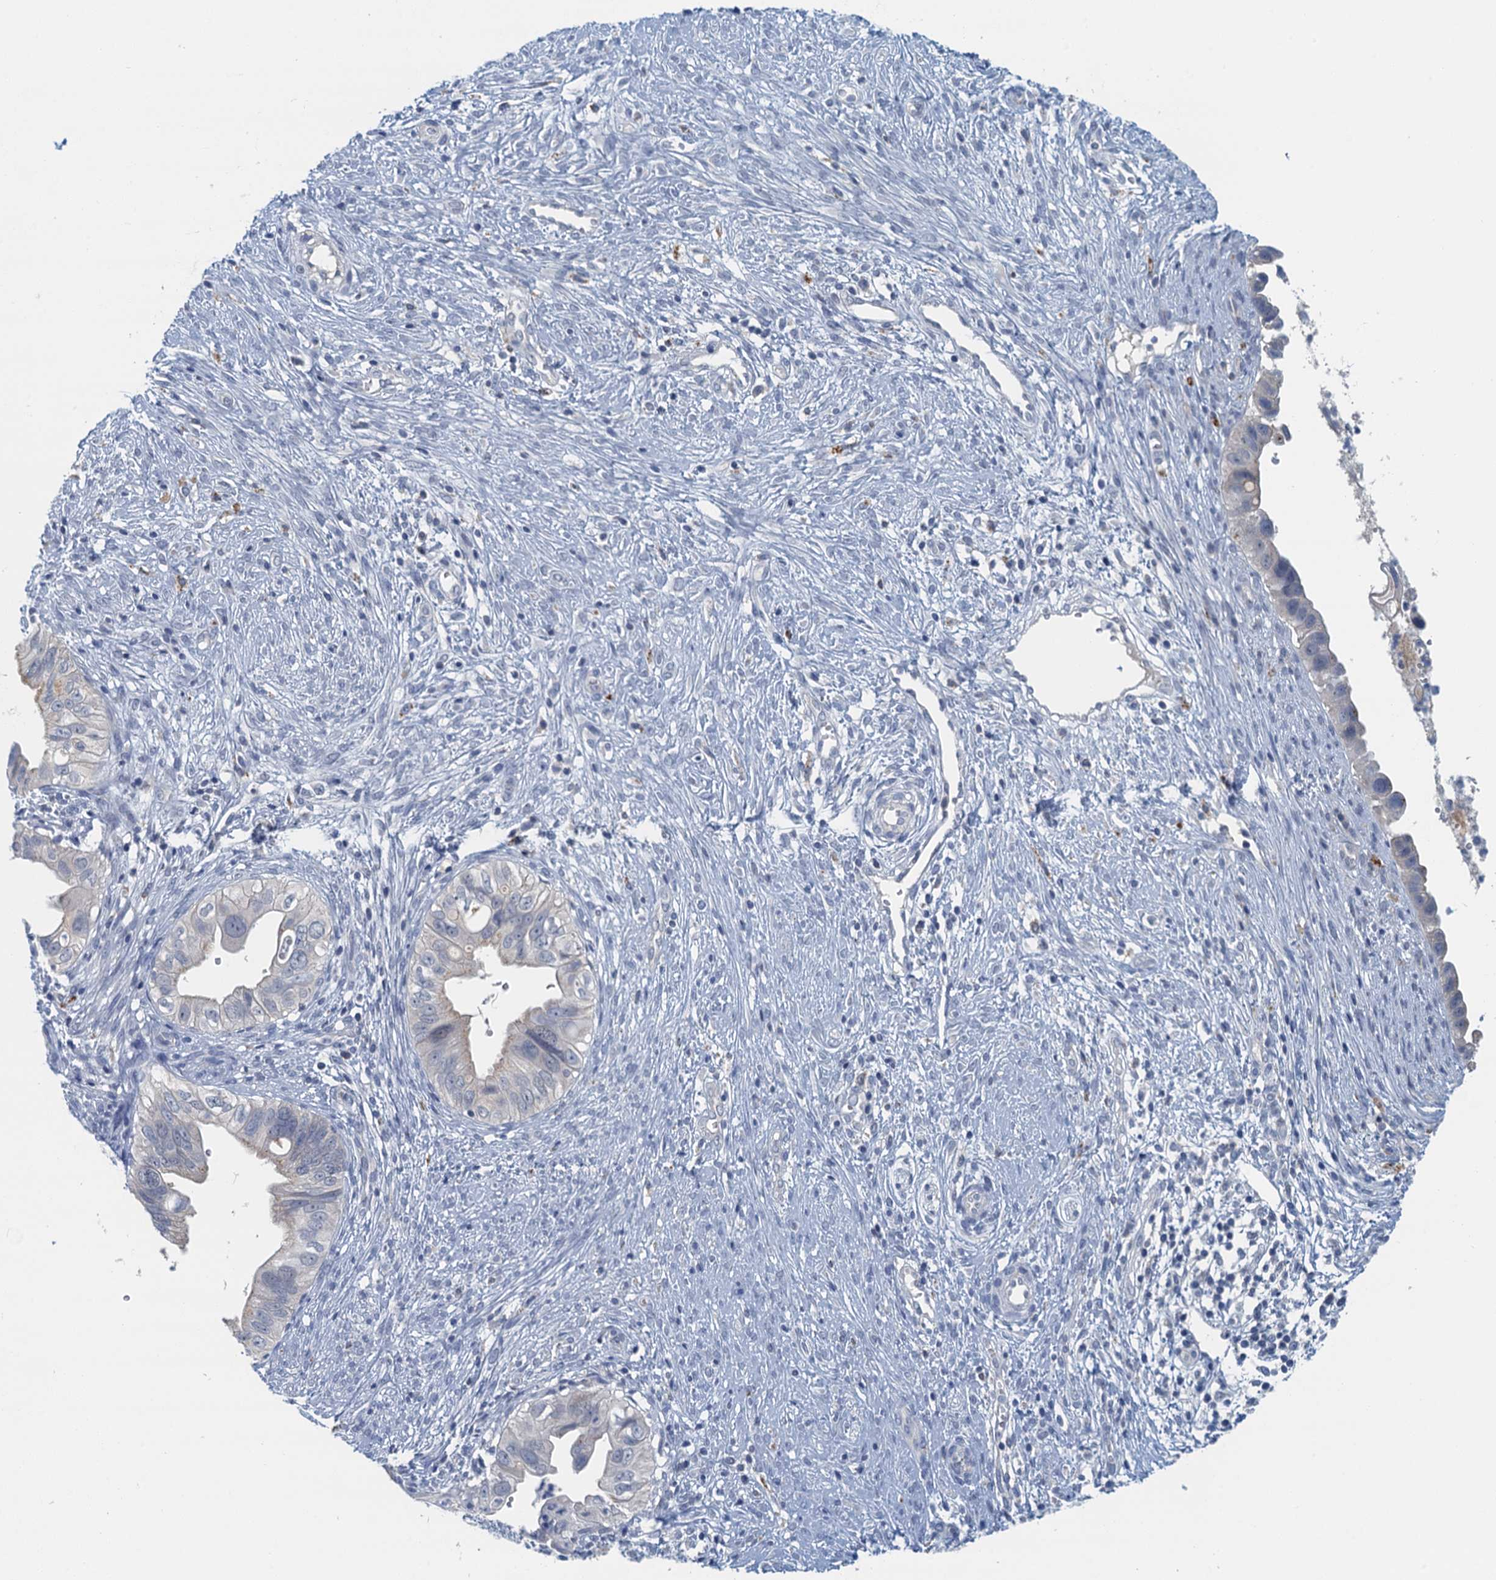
{"staining": {"intensity": "negative", "quantity": "none", "location": "none"}, "tissue": "cervical cancer", "cell_type": "Tumor cells", "image_type": "cancer", "snomed": [{"axis": "morphology", "description": "Adenocarcinoma, NOS"}, {"axis": "topography", "description": "Cervix"}], "caption": "The micrograph exhibits no staining of tumor cells in cervical cancer (adenocarcinoma). The staining was performed using DAB (3,3'-diaminobenzidine) to visualize the protein expression in brown, while the nuclei were stained in blue with hematoxylin (Magnification: 20x).", "gene": "NUBP2", "patient": {"sex": "female", "age": 42}}